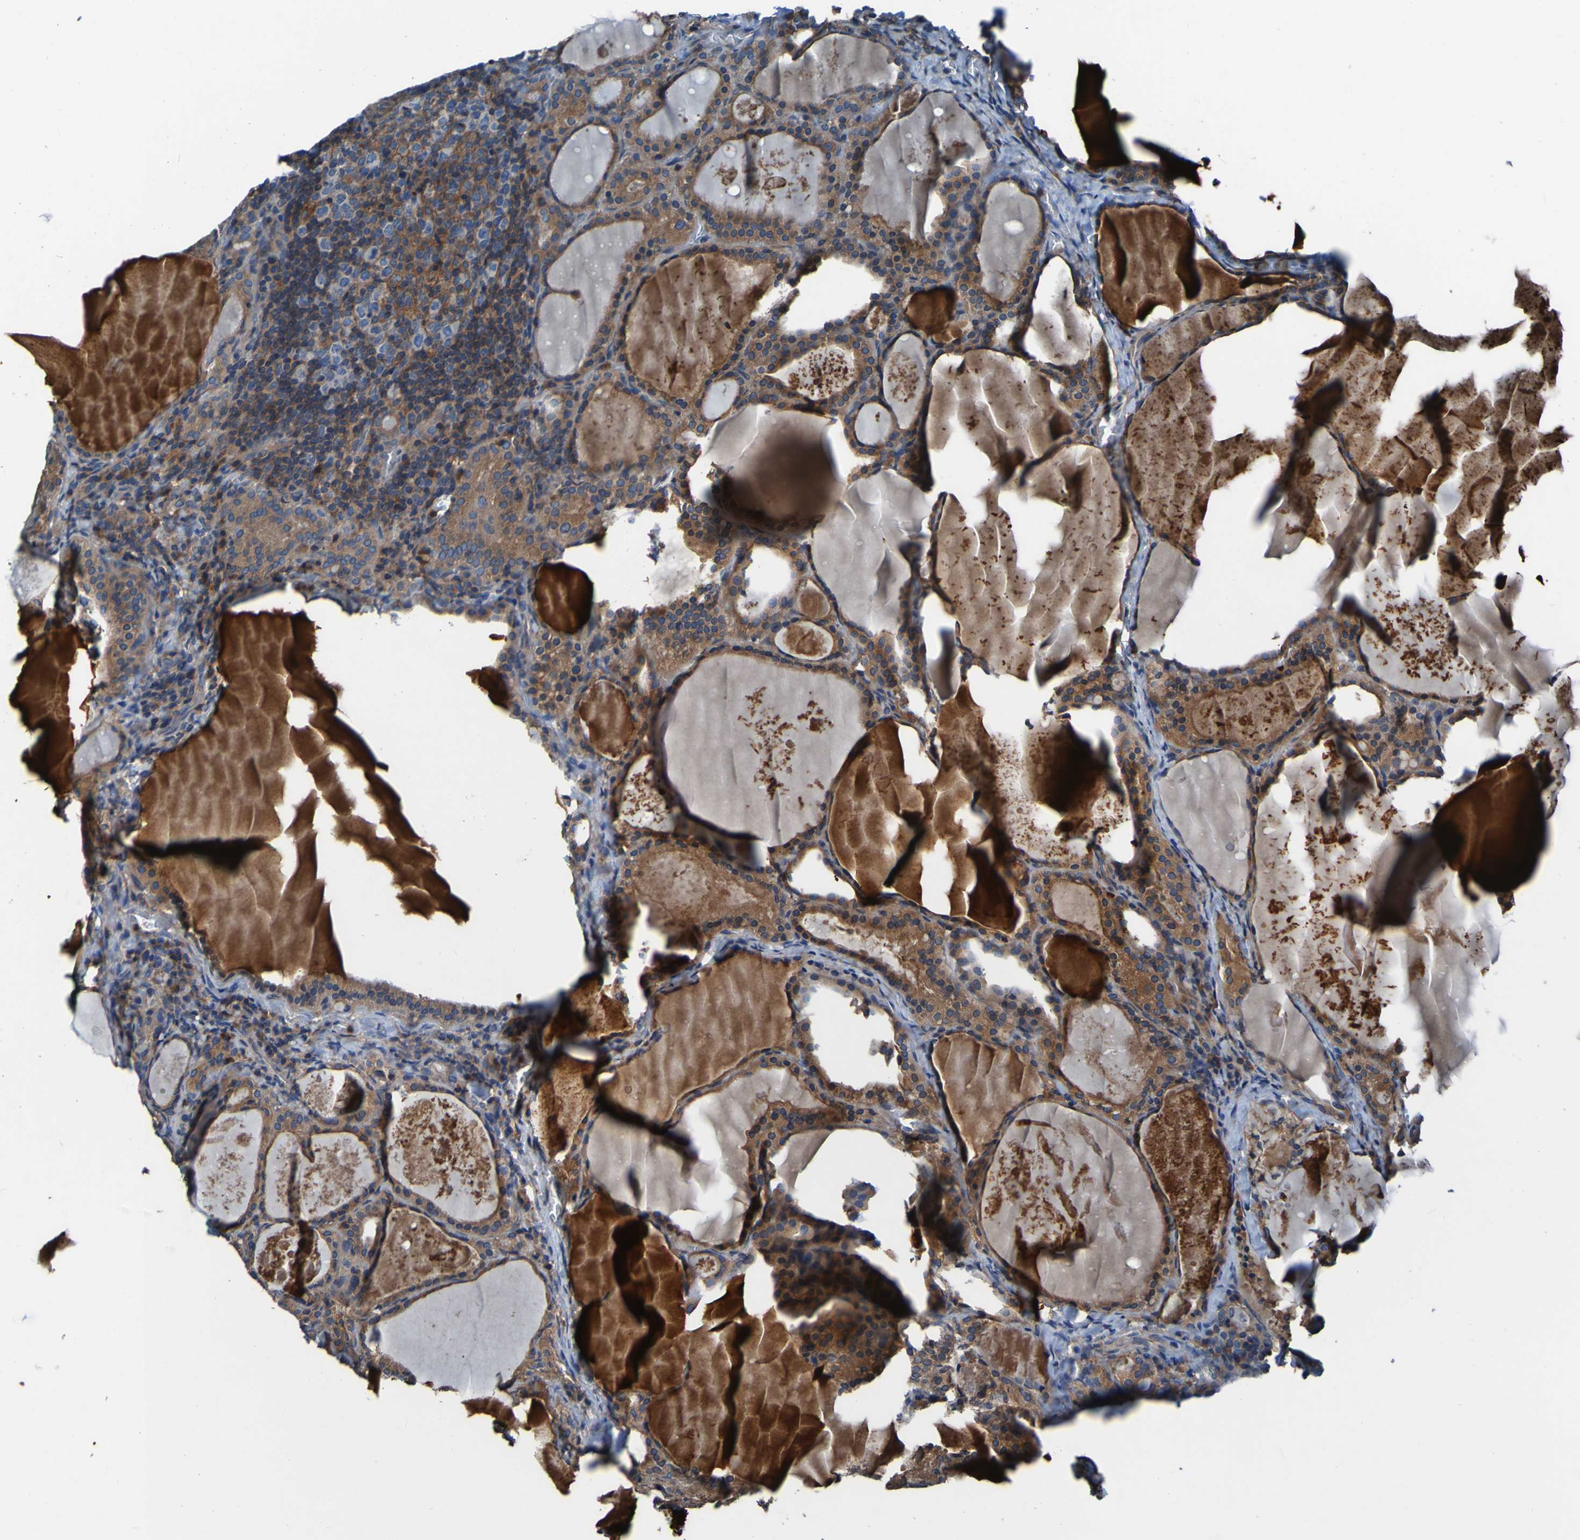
{"staining": {"intensity": "moderate", "quantity": ">75%", "location": "cytoplasmic/membranous"}, "tissue": "thyroid cancer", "cell_type": "Tumor cells", "image_type": "cancer", "snomed": [{"axis": "morphology", "description": "Papillary adenocarcinoma, NOS"}, {"axis": "topography", "description": "Thyroid gland"}], "caption": "Moderate cytoplasmic/membranous positivity for a protein is identified in about >75% of tumor cells of thyroid cancer using immunohistochemistry (IHC).", "gene": "RAB5B", "patient": {"sex": "female", "age": 42}}